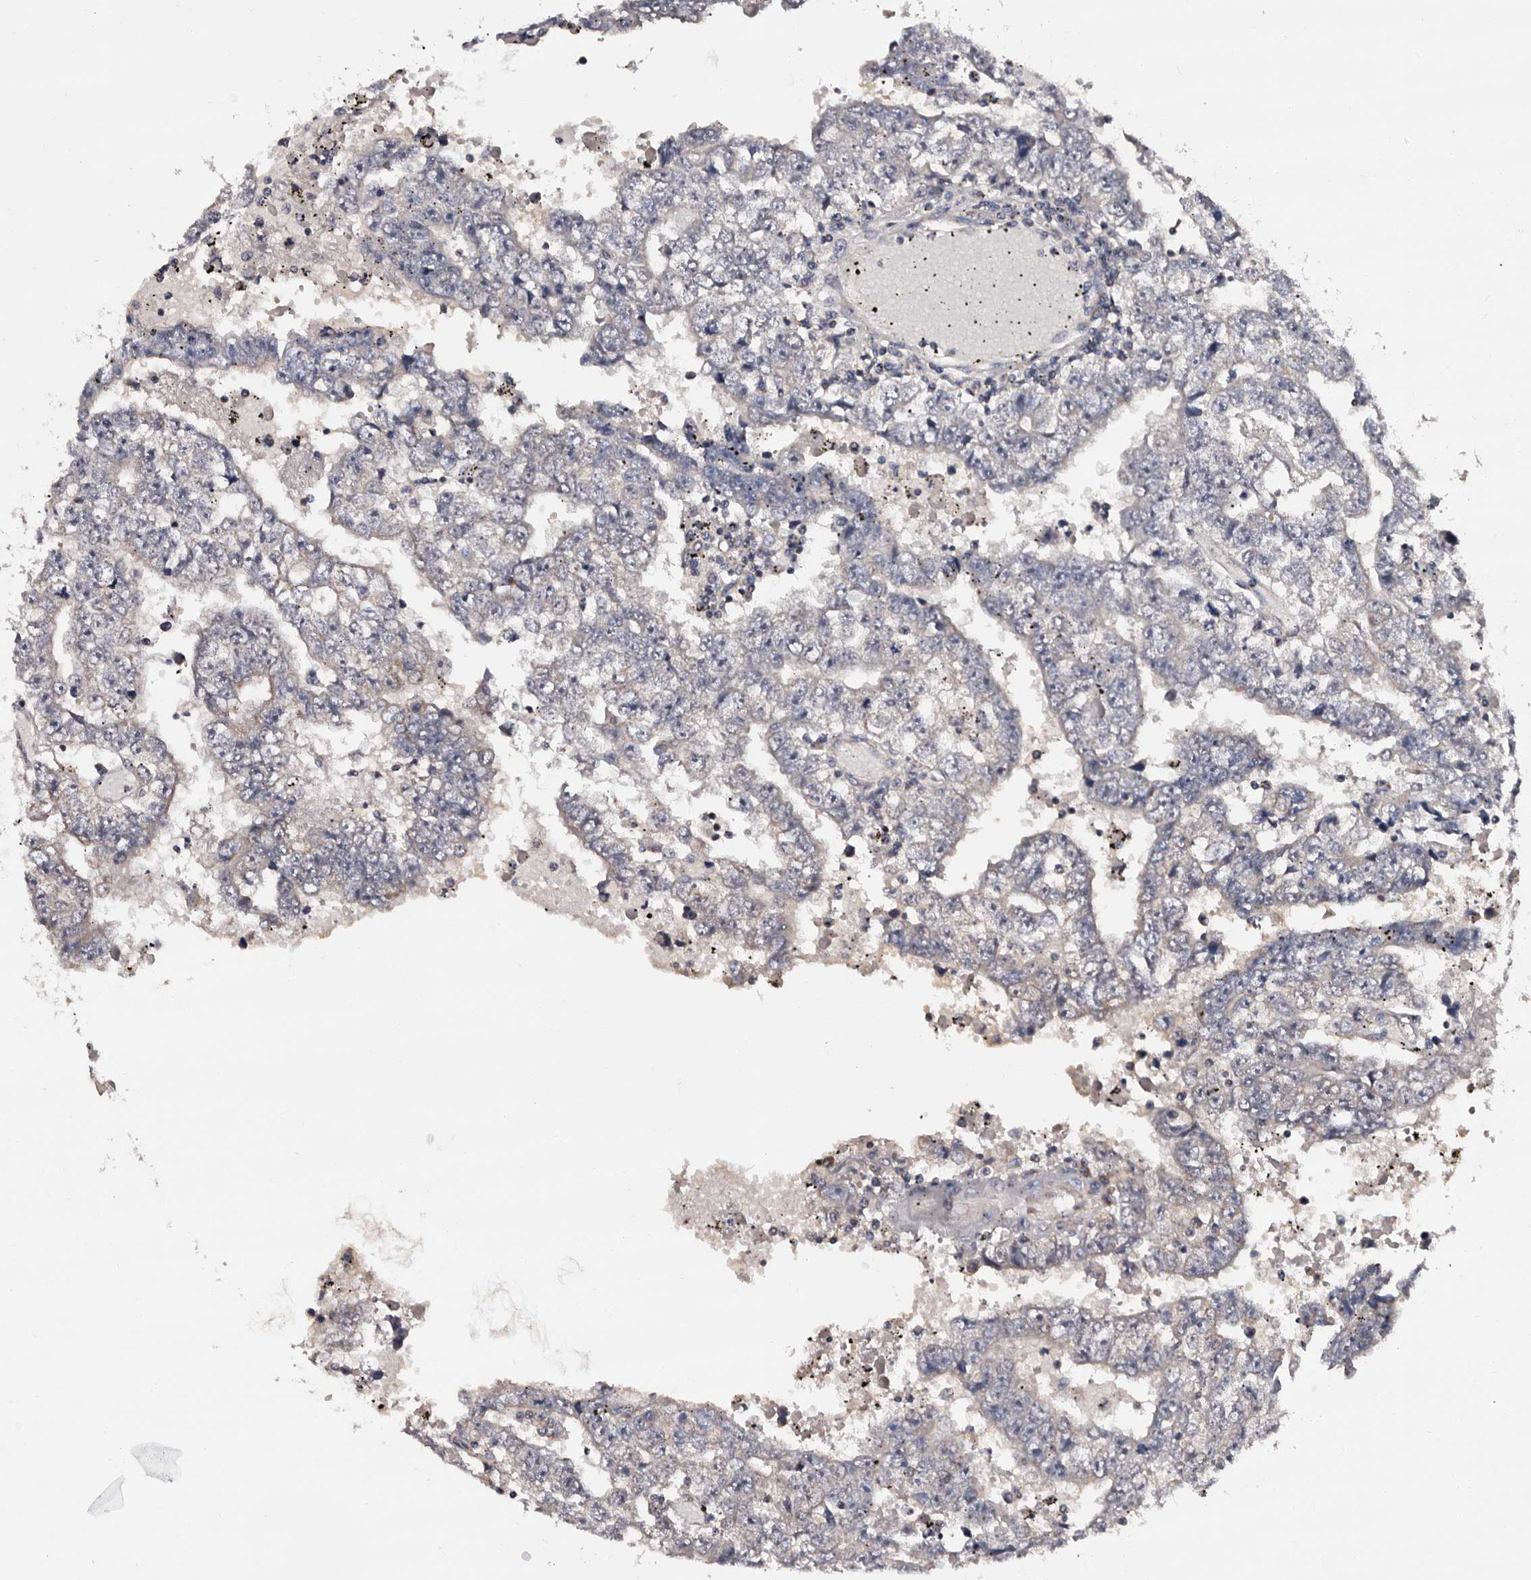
{"staining": {"intensity": "negative", "quantity": "none", "location": "none"}, "tissue": "testis cancer", "cell_type": "Tumor cells", "image_type": "cancer", "snomed": [{"axis": "morphology", "description": "Carcinoma, Embryonal, NOS"}, {"axis": "topography", "description": "Testis"}], "caption": "Embryonal carcinoma (testis) was stained to show a protein in brown. There is no significant expression in tumor cells.", "gene": "TAF4B", "patient": {"sex": "male", "age": 25}}